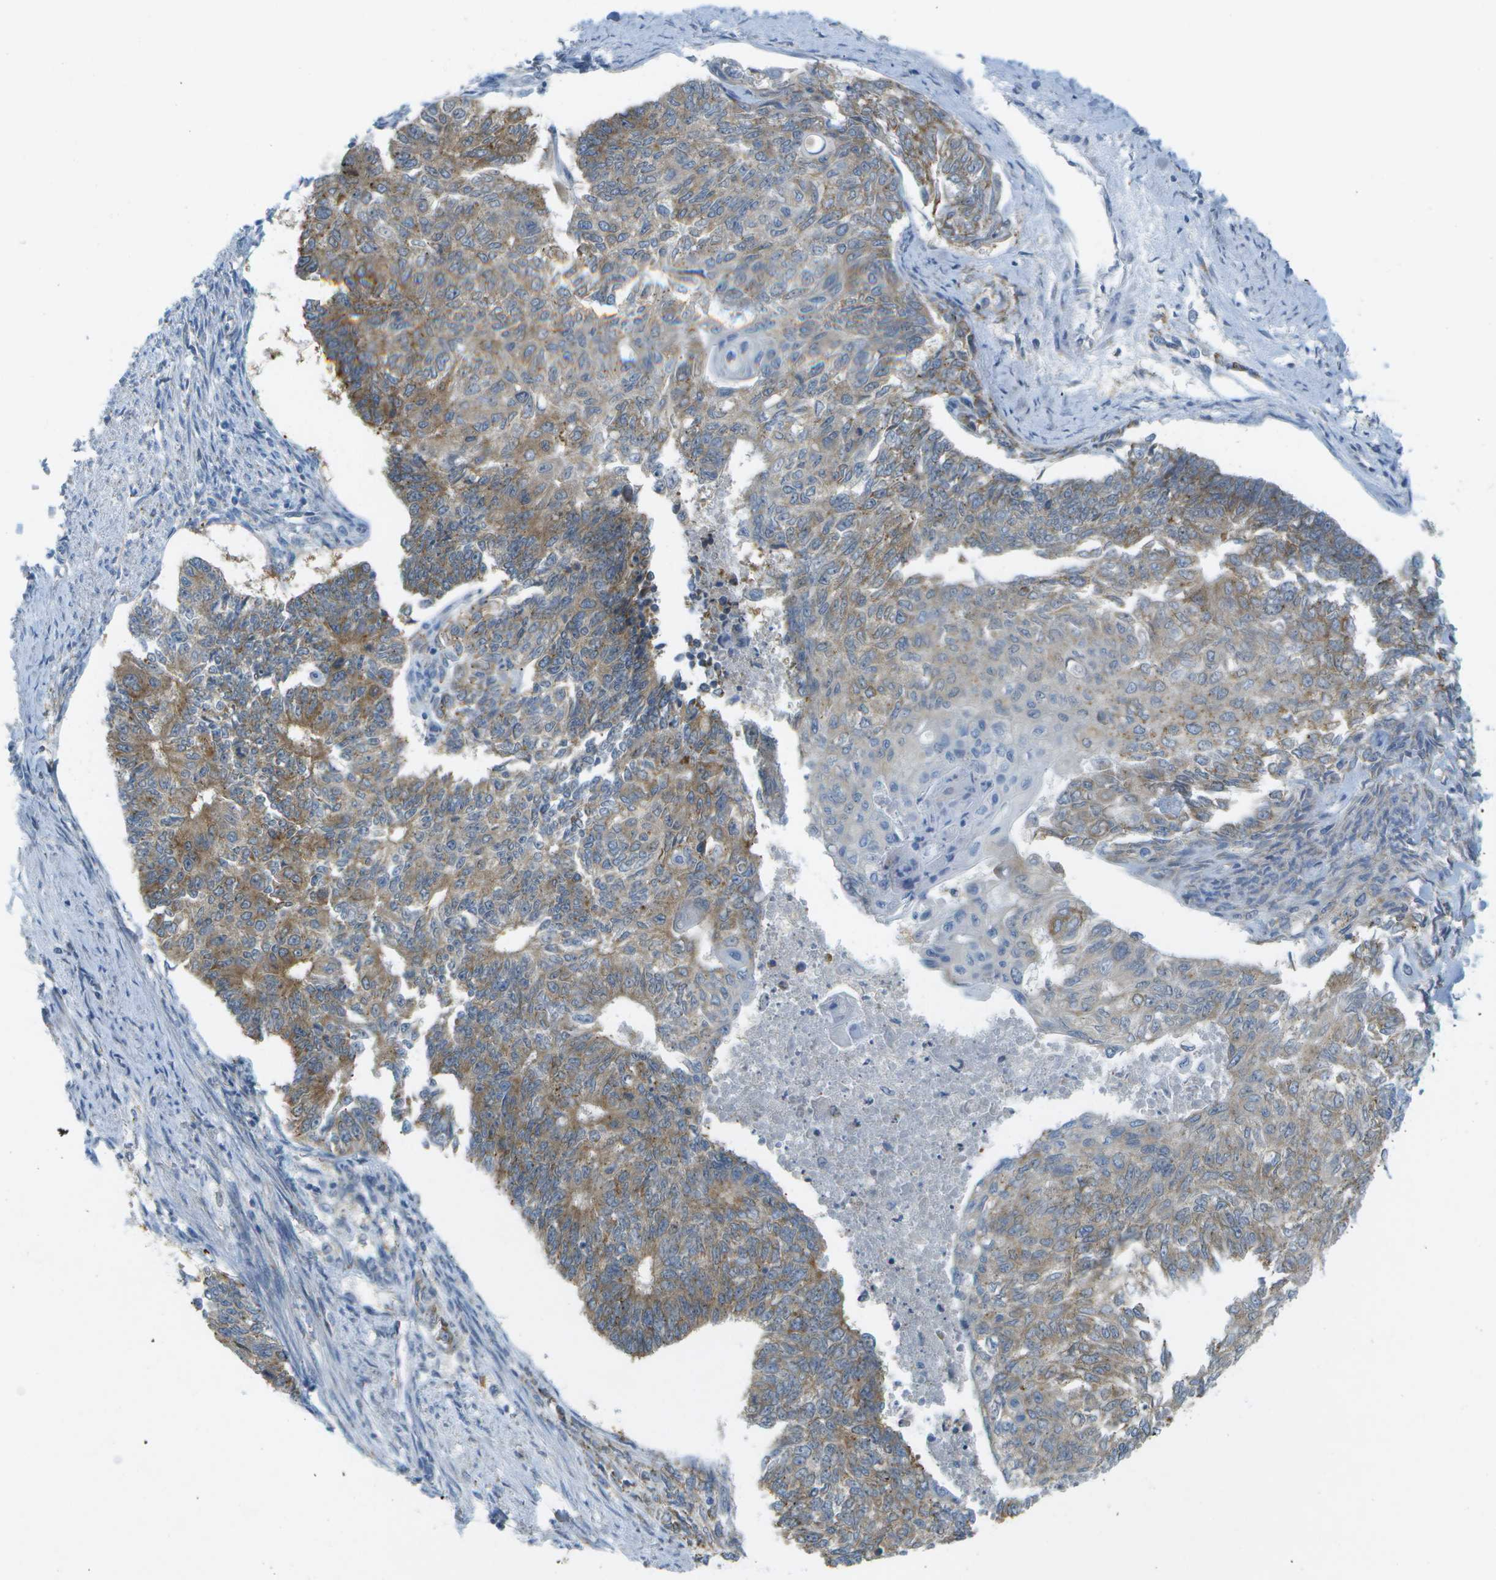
{"staining": {"intensity": "moderate", "quantity": "<25%", "location": "cytoplasmic/membranous"}, "tissue": "endometrial cancer", "cell_type": "Tumor cells", "image_type": "cancer", "snomed": [{"axis": "morphology", "description": "Adenocarcinoma, NOS"}, {"axis": "topography", "description": "Endometrium"}], "caption": "Endometrial cancer (adenocarcinoma) stained with IHC shows moderate cytoplasmic/membranous expression in about <25% of tumor cells.", "gene": "WNK2", "patient": {"sex": "female", "age": 32}}